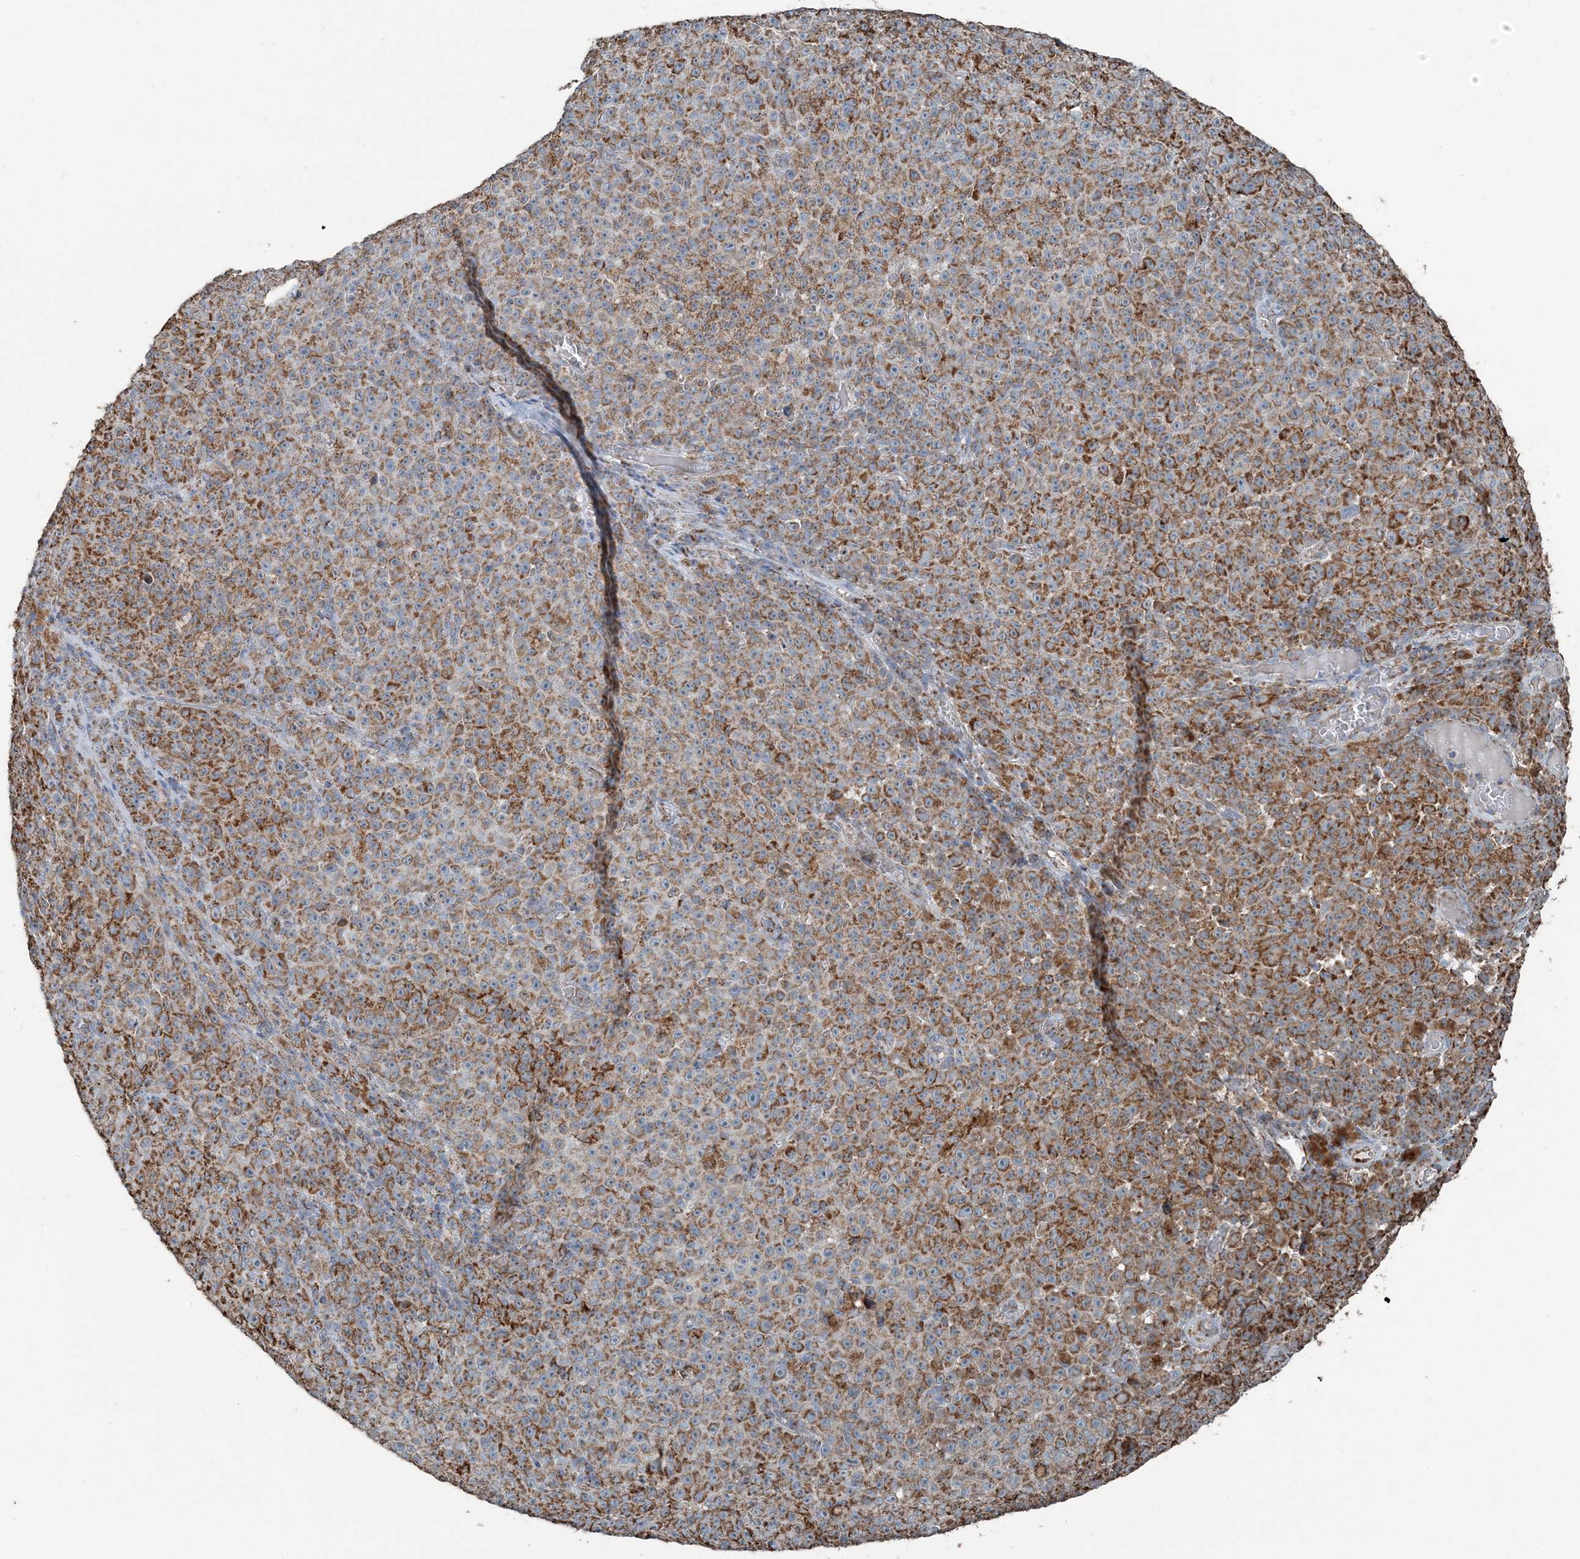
{"staining": {"intensity": "moderate", "quantity": ">75%", "location": "cytoplasmic/membranous"}, "tissue": "melanoma", "cell_type": "Tumor cells", "image_type": "cancer", "snomed": [{"axis": "morphology", "description": "Malignant melanoma, NOS"}, {"axis": "topography", "description": "Skin"}], "caption": "Human melanoma stained with a protein marker displays moderate staining in tumor cells.", "gene": "SUCLG1", "patient": {"sex": "female", "age": 82}}